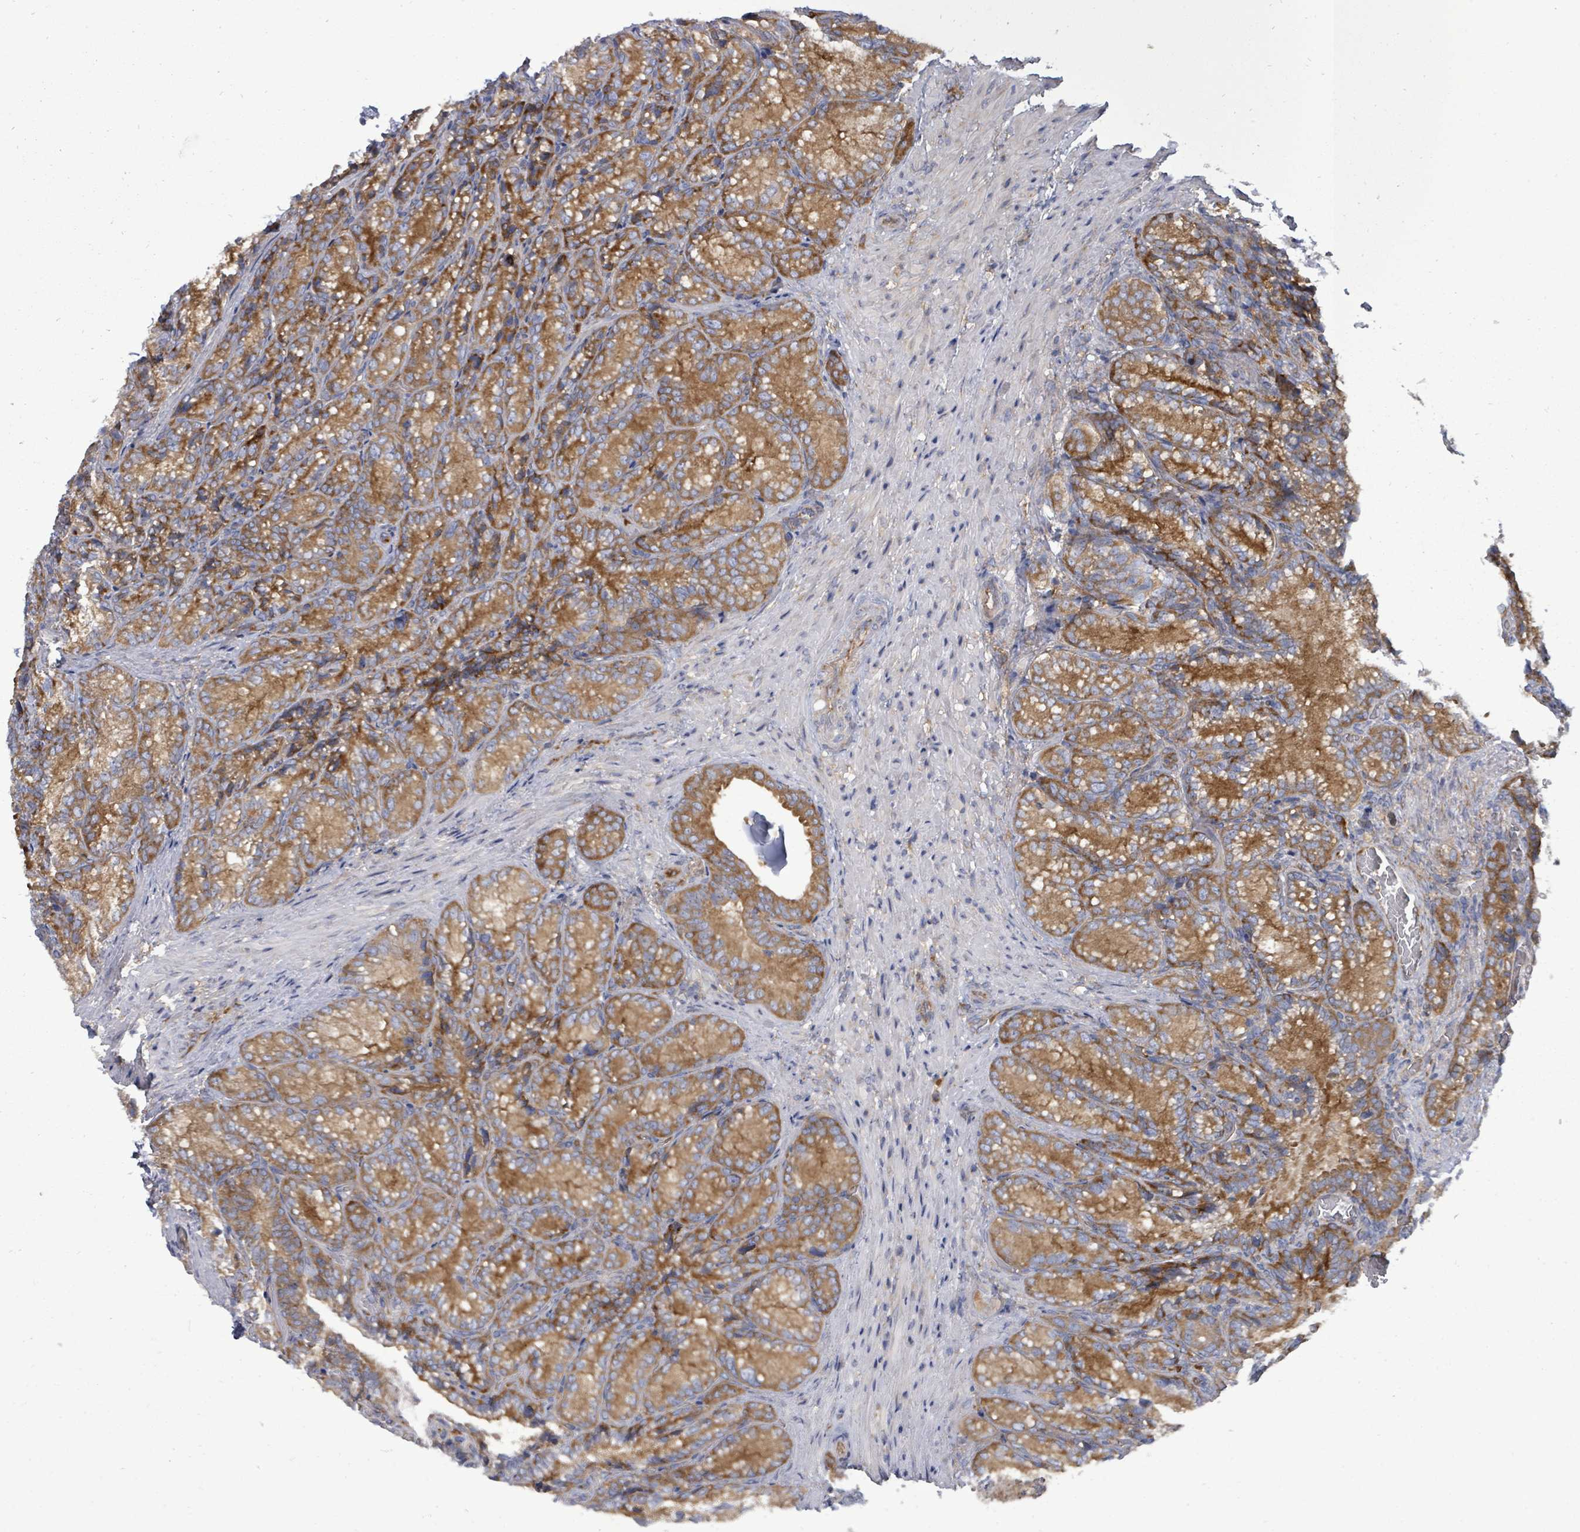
{"staining": {"intensity": "moderate", "quantity": ">75%", "location": "cytoplasmic/membranous"}, "tissue": "seminal vesicle", "cell_type": "Glandular cells", "image_type": "normal", "snomed": [{"axis": "morphology", "description": "Normal tissue, NOS"}, {"axis": "topography", "description": "Seminal veicle"}], "caption": "This micrograph demonstrates immunohistochemistry staining of benign seminal vesicle, with medium moderate cytoplasmic/membranous expression in about >75% of glandular cells.", "gene": "EIF3CL", "patient": {"sex": "male", "age": 58}}